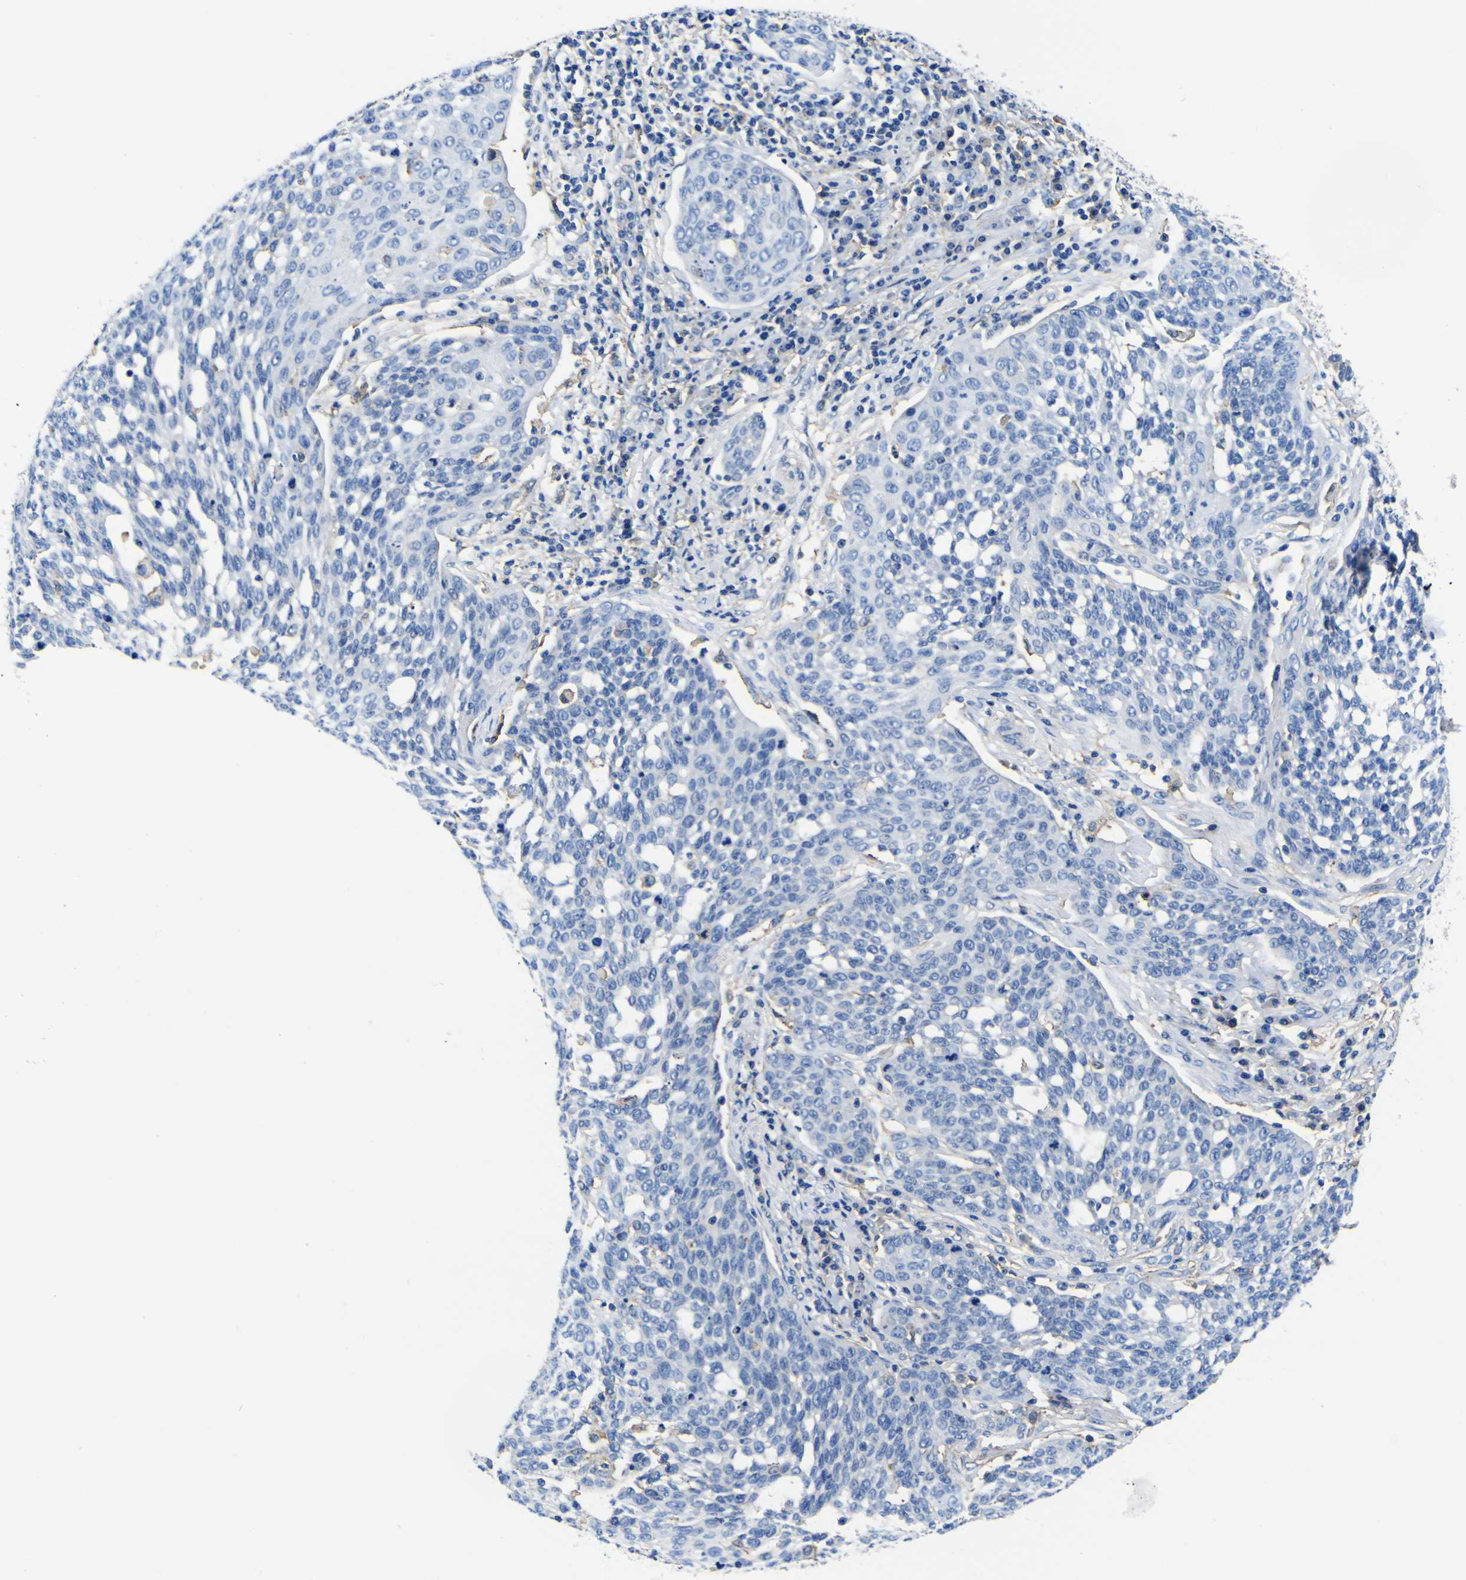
{"staining": {"intensity": "negative", "quantity": "none", "location": "none"}, "tissue": "cervical cancer", "cell_type": "Tumor cells", "image_type": "cancer", "snomed": [{"axis": "morphology", "description": "Squamous cell carcinoma, NOS"}, {"axis": "topography", "description": "Cervix"}], "caption": "Immunohistochemical staining of cervical squamous cell carcinoma exhibits no significant expression in tumor cells.", "gene": "PXDN", "patient": {"sex": "female", "age": 34}}